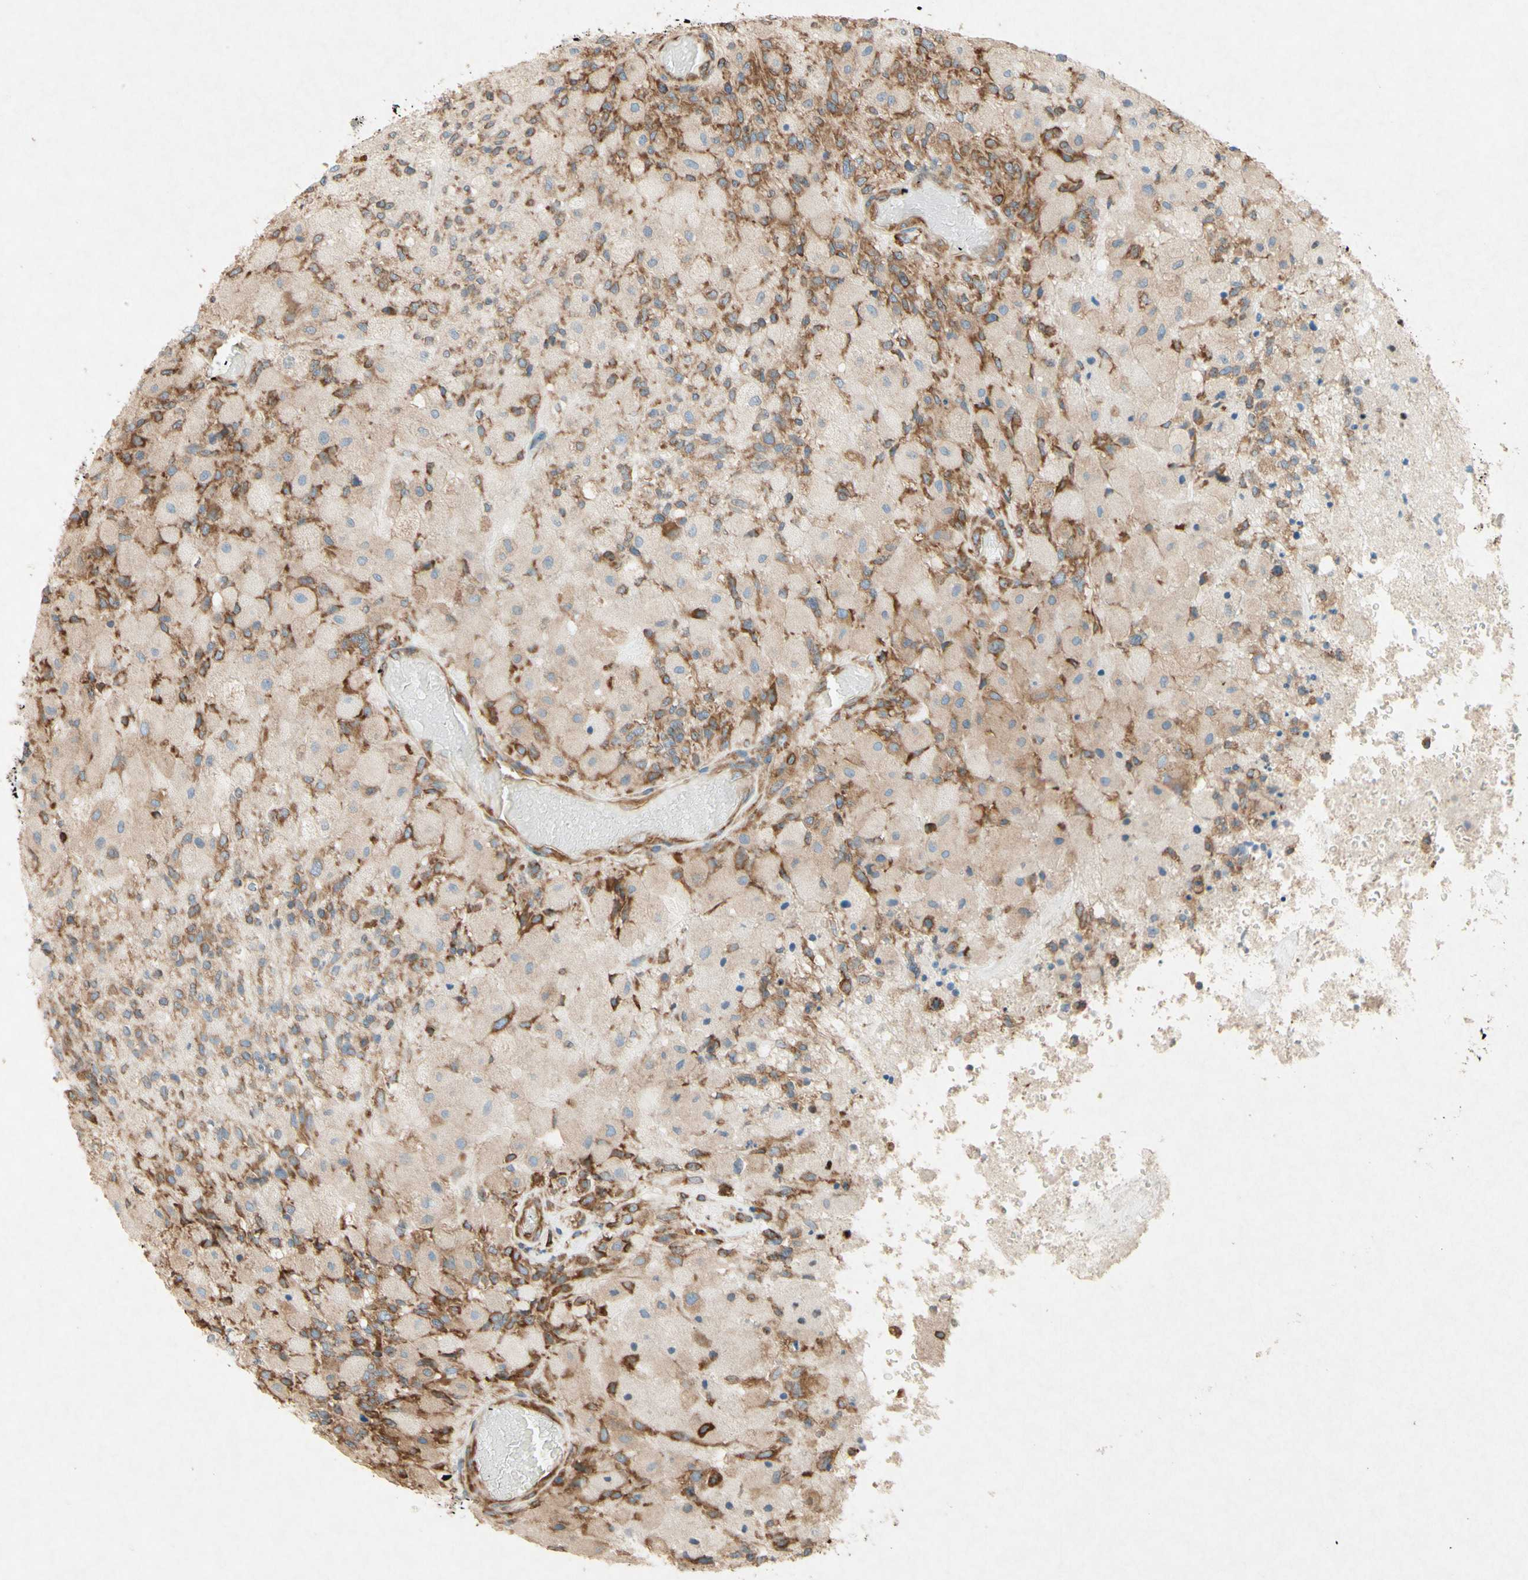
{"staining": {"intensity": "moderate", "quantity": "25%-75%", "location": "cytoplasmic/membranous"}, "tissue": "glioma", "cell_type": "Tumor cells", "image_type": "cancer", "snomed": [{"axis": "morphology", "description": "Normal tissue, NOS"}, {"axis": "morphology", "description": "Glioma, malignant, High grade"}, {"axis": "topography", "description": "Cerebral cortex"}], "caption": "Brown immunohistochemical staining in malignant glioma (high-grade) reveals moderate cytoplasmic/membranous staining in approximately 25%-75% of tumor cells.", "gene": "PABPC1", "patient": {"sex": "male", "age": 77}}